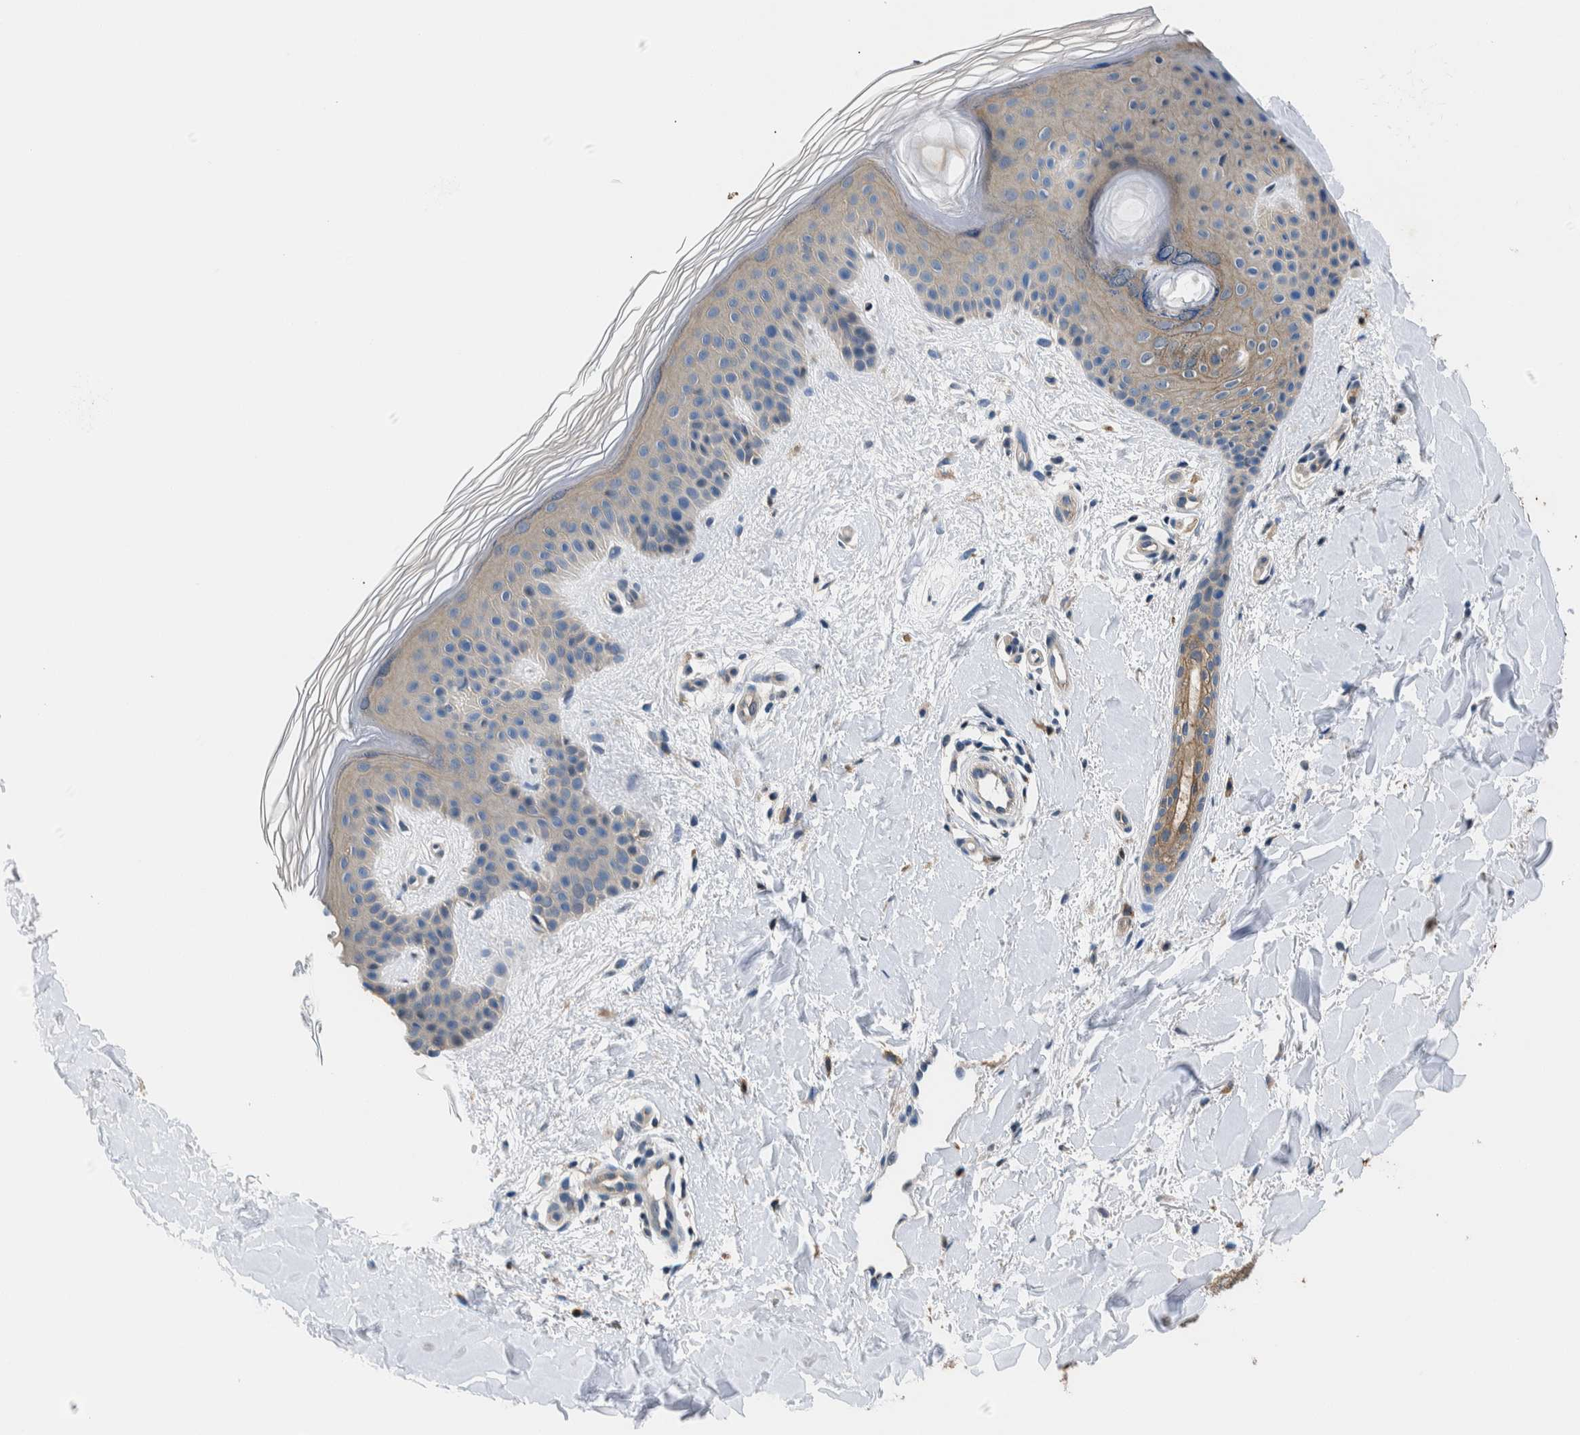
{"staining": {"intensity": "negative", "quantity": "none", "location": "none"}, "tissue": "skin", "cell_type": "Fibroblasts", "image_type": "normal", "snomed": [{"axis": "morphology", "description": "Normal tissue, NOS"}, {"axis": "morphology", "description": "Malignant melanoma, Metastatic site"}, {"axis": "topography", "description": "Skin"}], "caption": "DAB (3,3'-diaminobenzidine) immunohistochemical staining of benign skin shows no significant staining in fibroblasts. (Stains: DAB (3,3'-diaminobenzidine) immunohistochemistry (IHC) with hematoxylin counter stain, Microscopy: brightfield microscopy at high magnification).", "gene": "NIBAN2", "patient": {"sex": "male", "age": 41}}